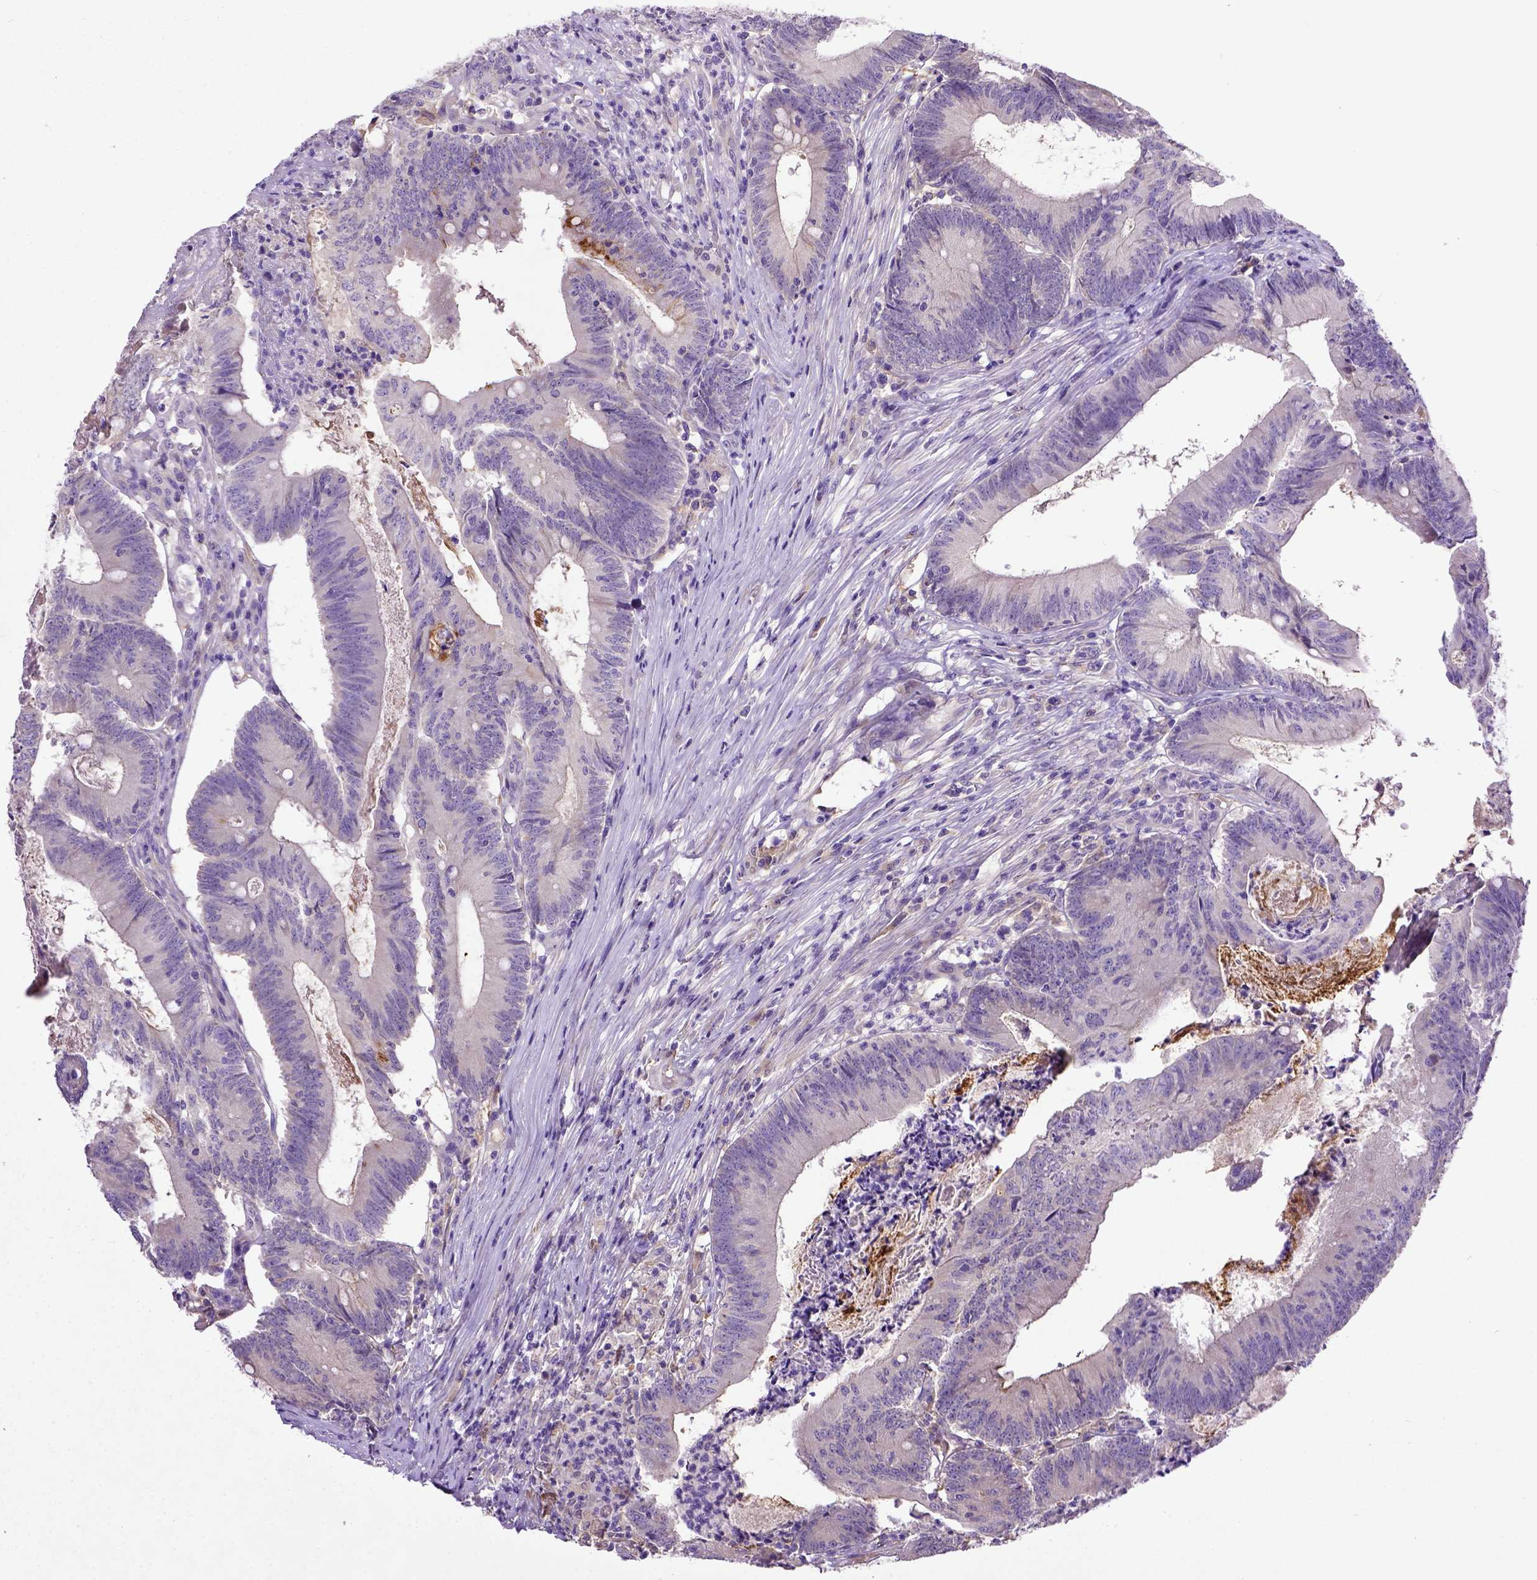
{"staining": {"intensity": "negative", "quantity": "none", "location": "none"}, "tissue": "colorectal cancer", "cell_type": "Tumor cells", "image_type": "cancer", "snomed": [{"axis": "morphology", "description": "Adenocarcinoma, NOS"}, {"axis": "topography", "description": "Colon"}], "caption": "This is an immunohistochemistry image of adenocarcinoma (colorectal). There is no positivity in tumor cells.", "gene": "DEPDC1B", "patient": {"sex": "female", "age": 70}}